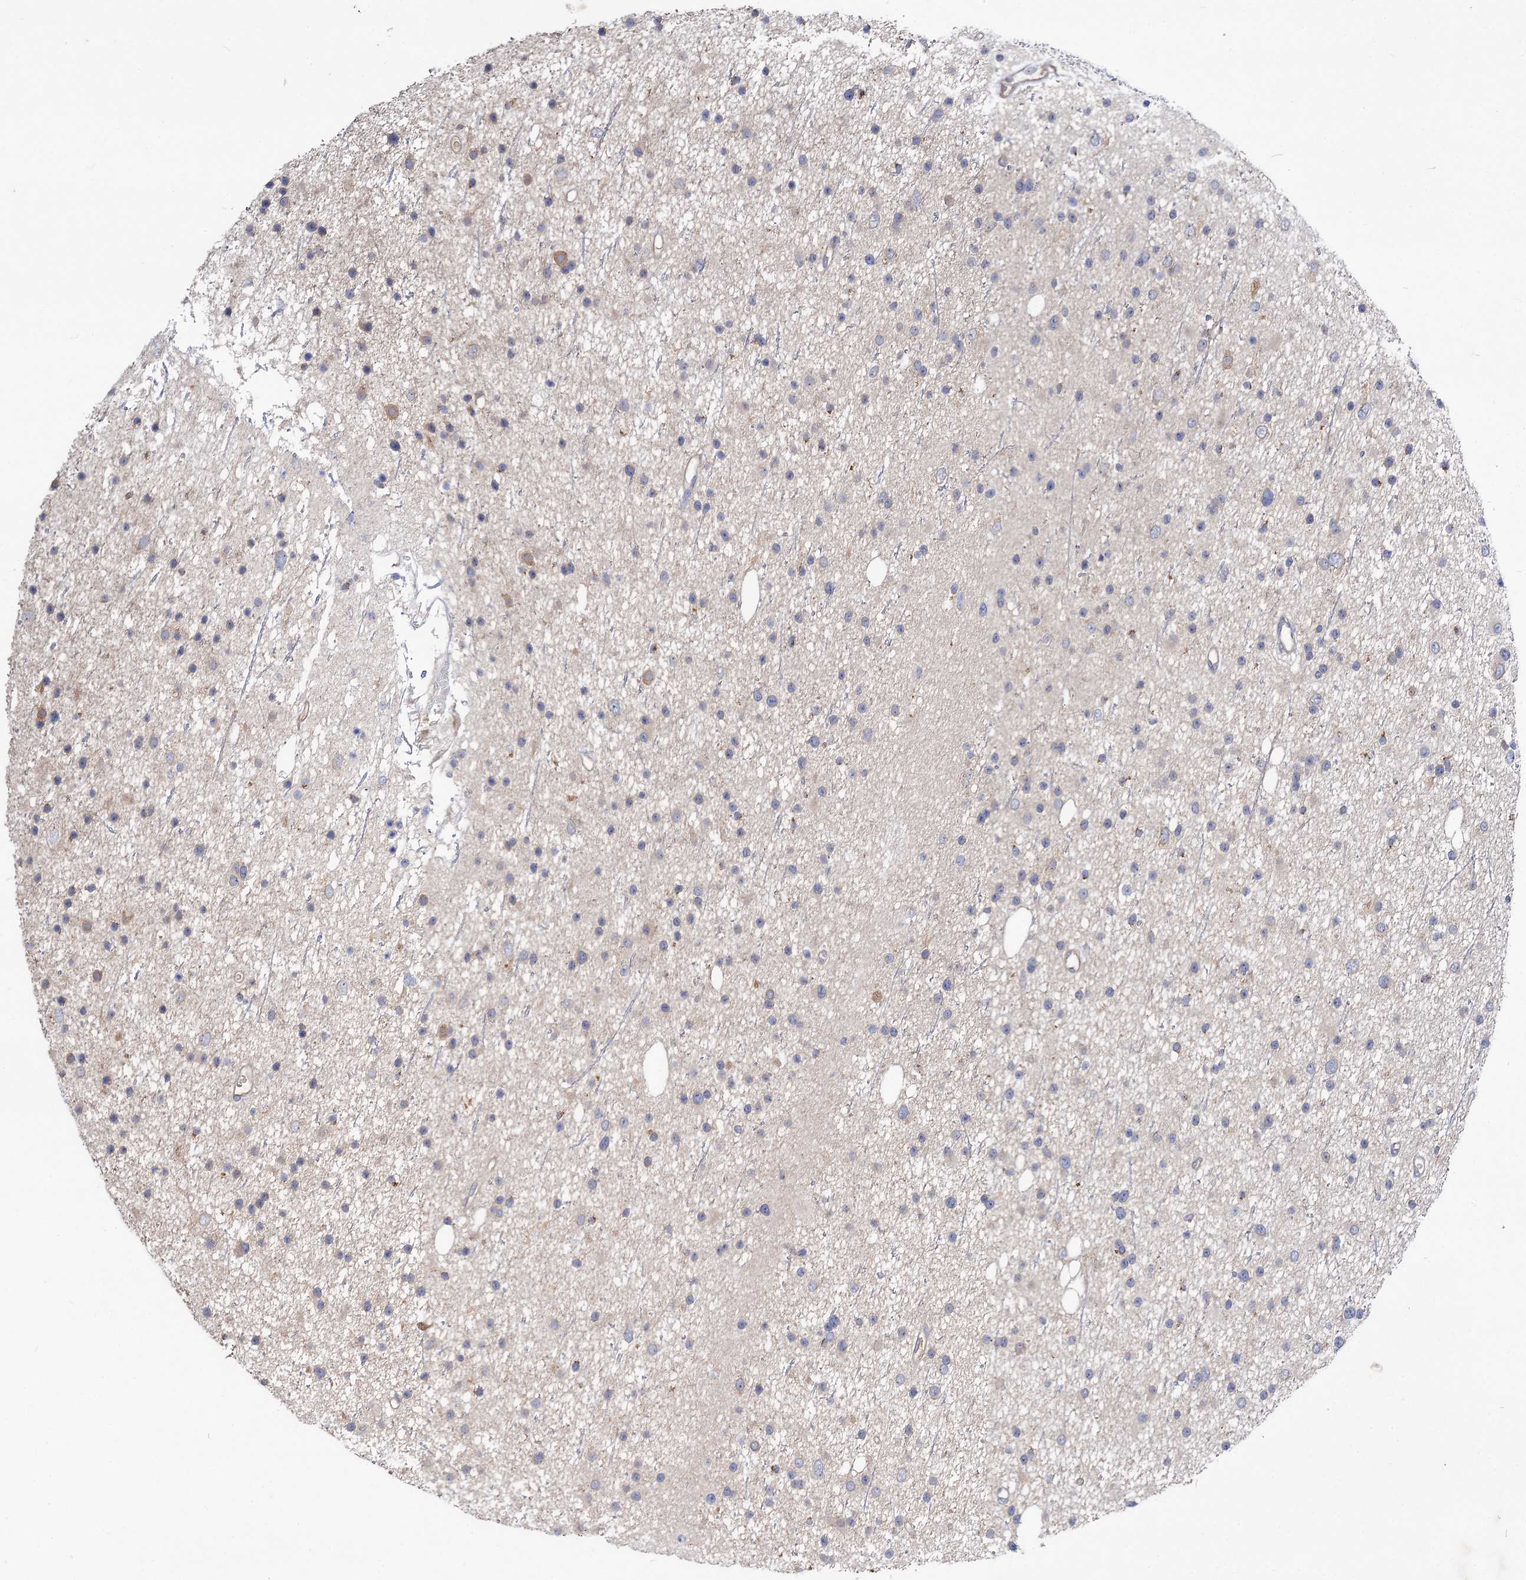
{"staining": {"intensity": "negative", "quantity": "none", "location": "none"}, "tissue": "glioma", "cell_type": "Tumor cells", "image_type": "cancer", "snomed": [{"axis": "morphology", "description": "Glioma, malignant, Low grade"}, {"axis": "topography", "description": "Cerebral cortex"}], "caption": "Tumor cells are negative for protein expression in human glioma.", "gene": "NUDCD2", "patient": {"sex": "female", "age": 39}}